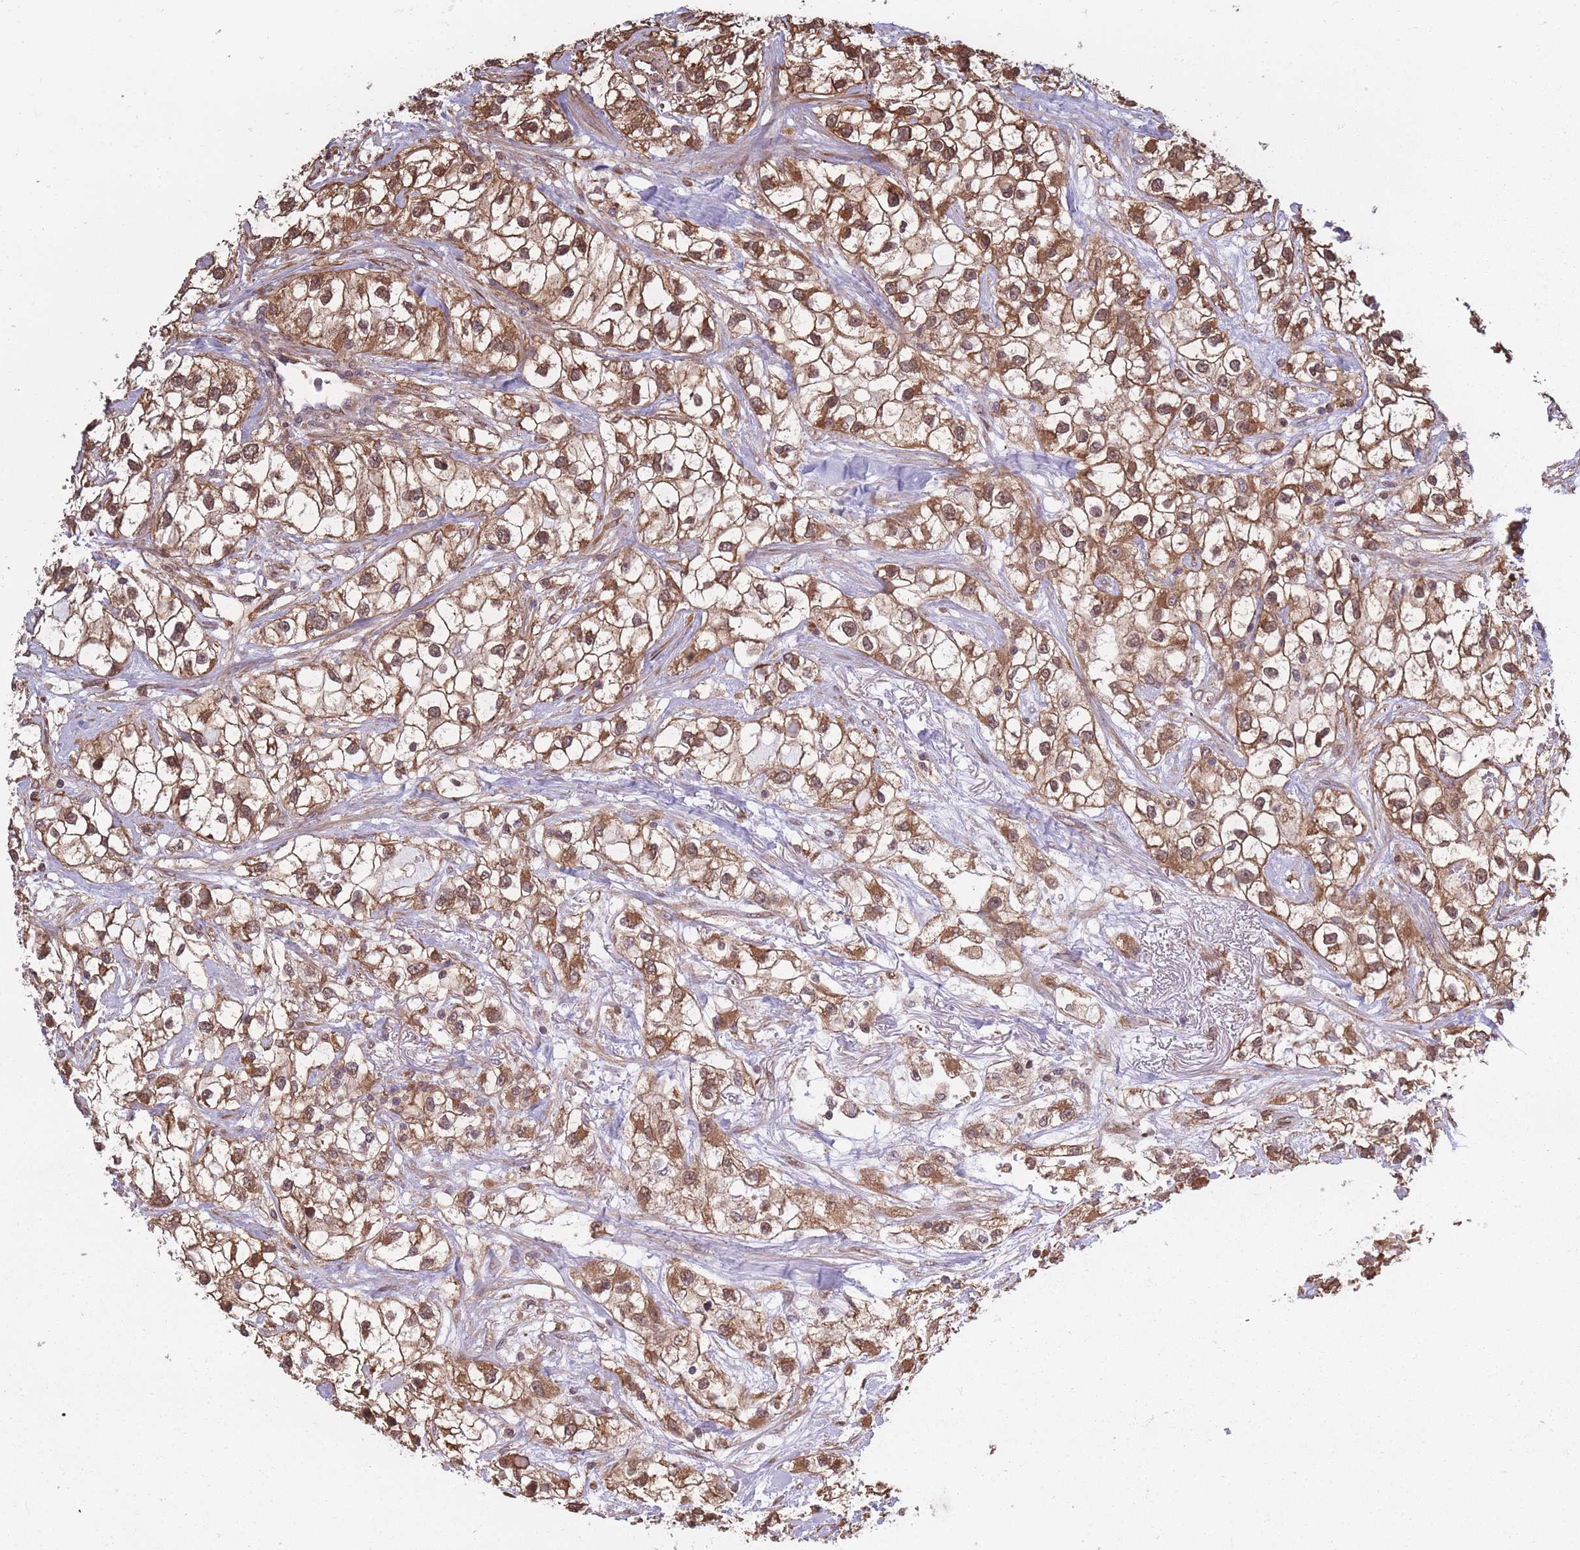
{"staining": {"intensity": "moderate", "quantity": ">75%", "location": "cytoplasmic/membranous"}, "tissue": "renal cancer", "cell_type": "Tumor cells", "image_type": "cancer", "snomed": [{"axis": "morphology", "description": "Adenocarcinoma, NOS"}, {"axis": "topography", "description": "Kidney"}], "caption": "Renal cancer (adenocarcinoma) was stained to show a protein in brown. There is medium levels of moderate cytoplasmic/membranous expression in approximately >75% of tumor cells.", "gene": "ARL13B", "patient": {"sex": "male", "age": 59}}